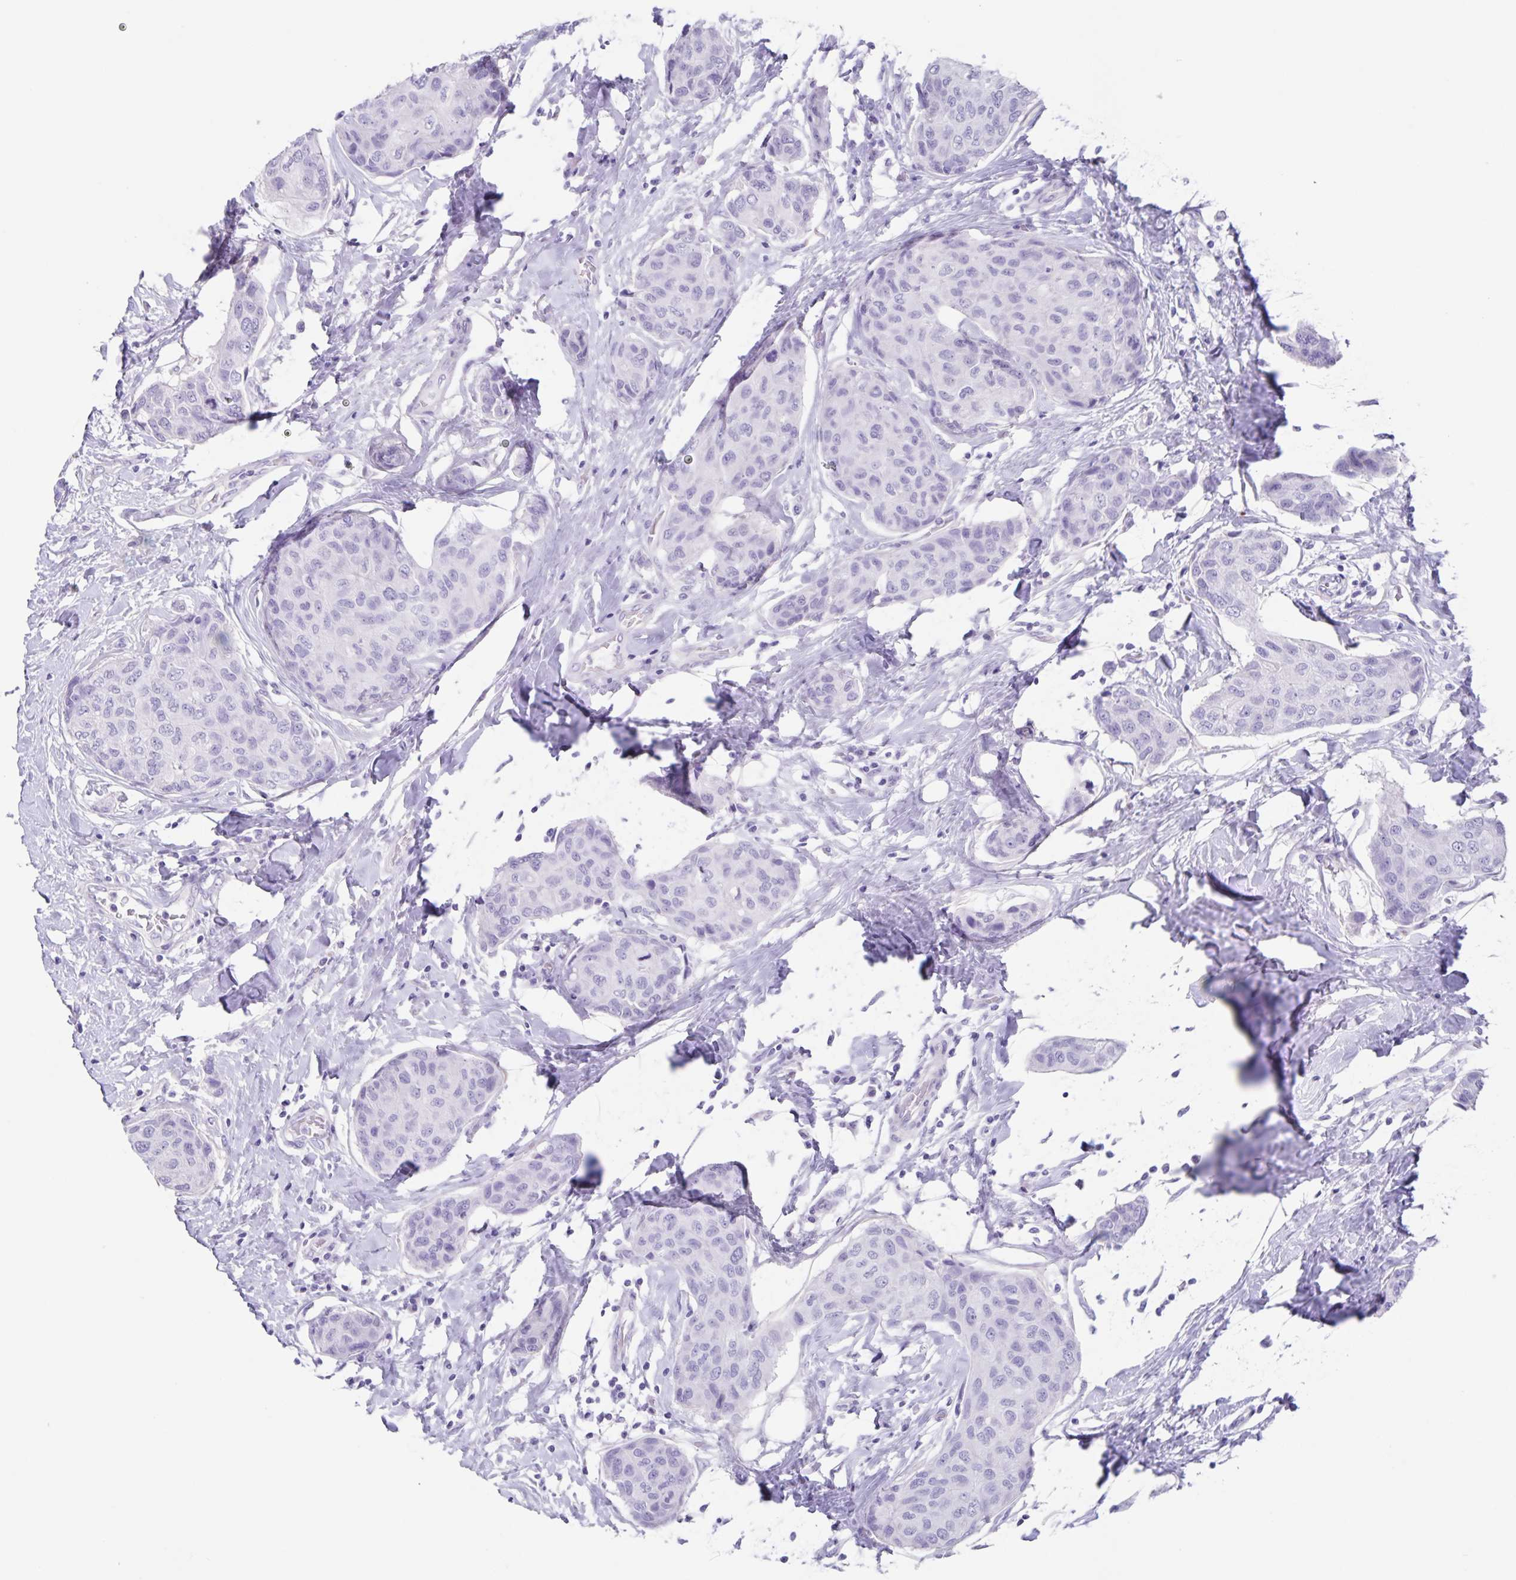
{"staining": {"intensity": "negative", "quantity": "none", "location": "none"}, "tissue": "breast cancer", "cell_type": "Tumor cells", "image_type": "cancer", "snomed": [{"axis": "morphology", "description": "Duct carcinoma"}, {"axis": "topography", "description": "Breast"}], "caption": "IHC of breast cancer exhibits no expression in tumor cells.", "gene": "C11orf42", "patient": {"sex": "female", "age": 80}}